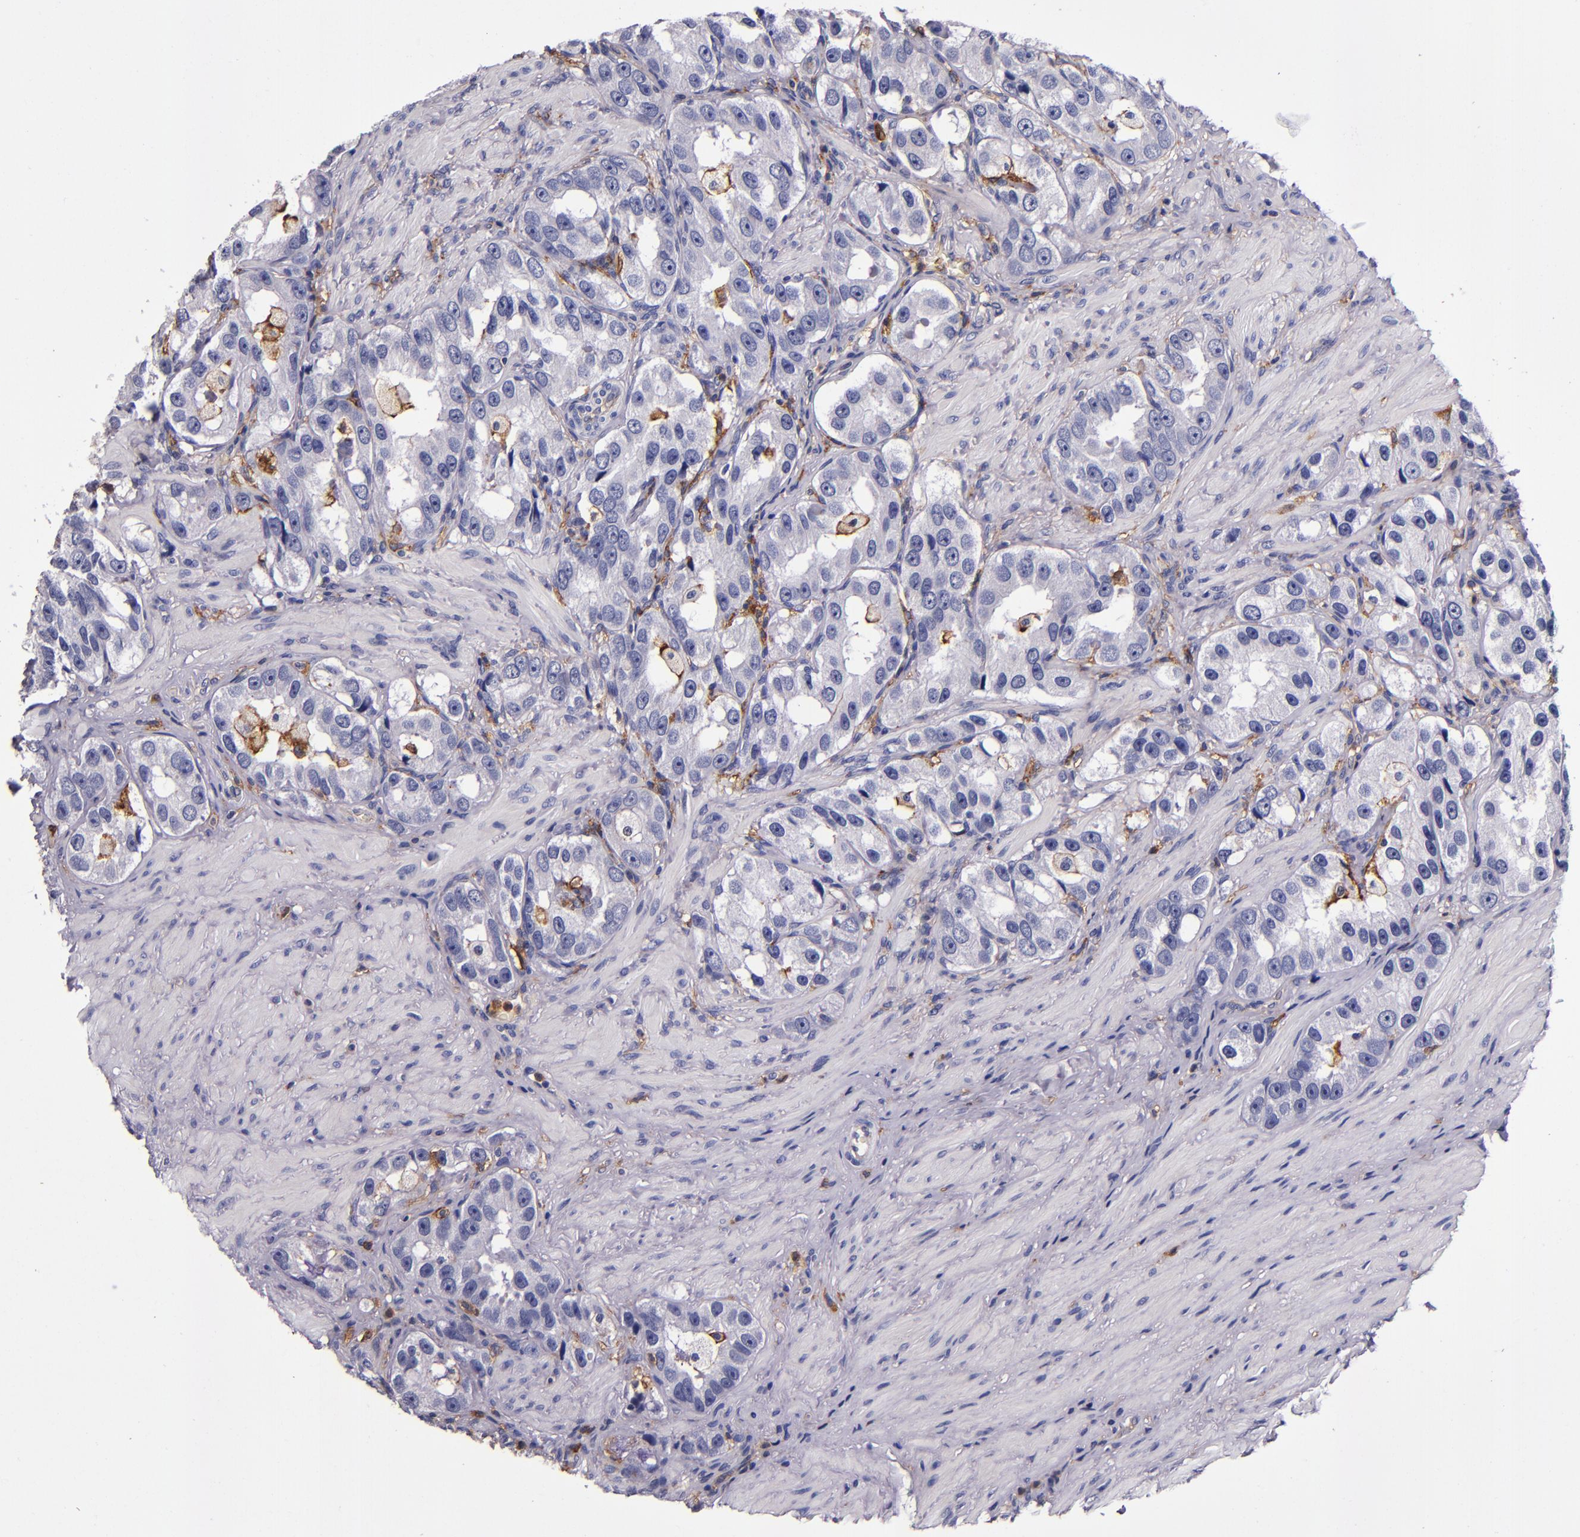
{"staining": {"intensity": "negative", "quantity": "none", "location": "none"}, "tissue": "prostate cancer", "cell_type": "Tumor cells", "image_type": "cancer", "snomed": [{"axis": "morphology", "description": "Adenocarcinoma, High grade"}, {"axis": "topography", "description": "Prostate"}], "caption": "An immunohistochemistry histopathology image of prostate high-grade adenocarcinoma is shown. There is no staining in tumor cells of prostate high-grade adenocarcinoma.", "gene": "SIRPA", "patient": {"sex": "male", "age": 63}}